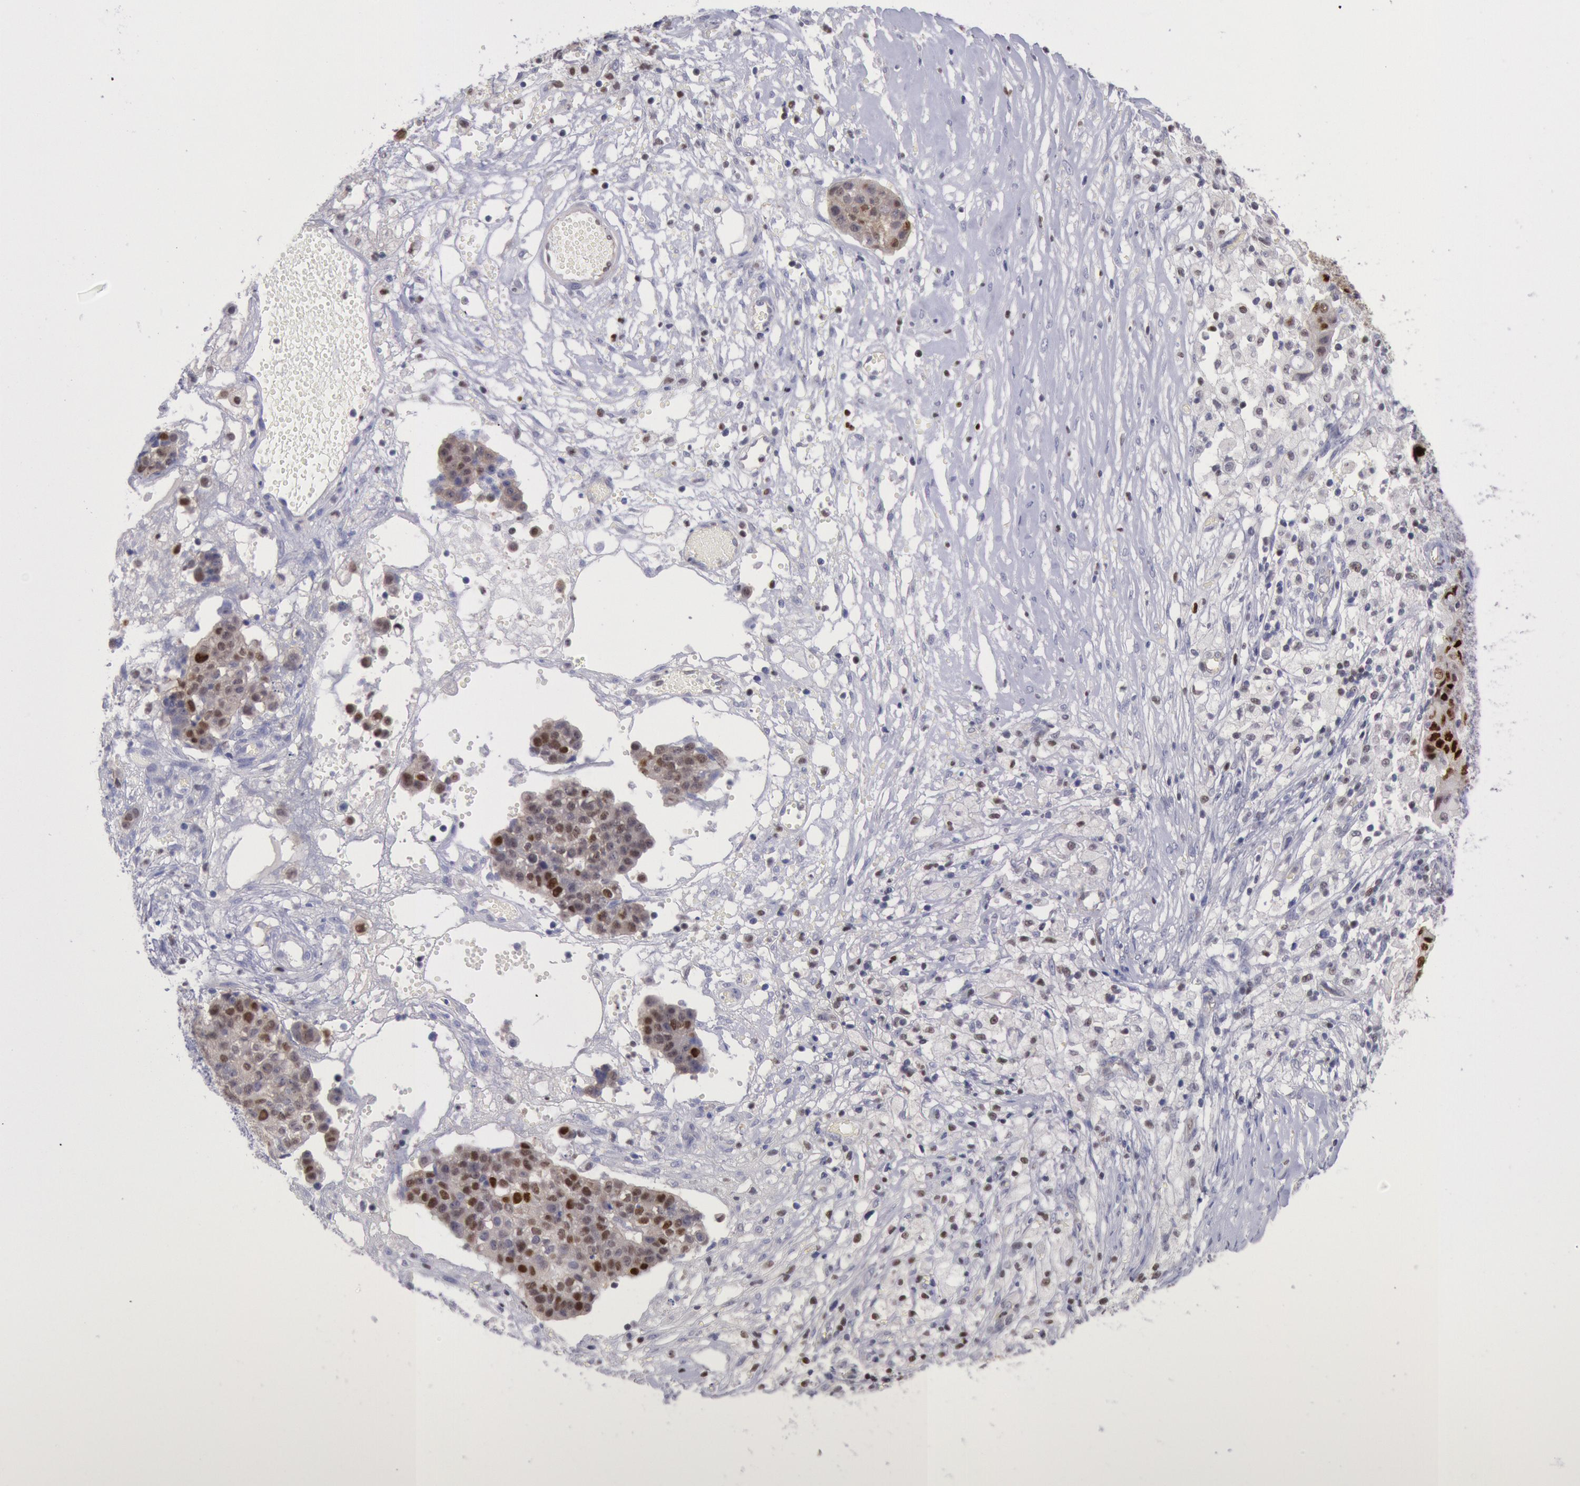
{"staining": {"intensity": "moderate", "quantity": "<25%", "location": "cytoplasmic/membranous,nuclear"}, "tissue": "ovarian cancer", "cell_type": "Tumor cells", "image_type": "cancer", "snomed": [{"axis": "morphology", "description": "Carcinoma, endometroid"}, {"axis": "topography", "description": "Ovary"}], "caption": "A photomicrograph of endometroid carcinoma (ovarian) stained for a protein exhibits moderate cytoplasmic/membranous and nuclear brown staining in tumor cells.", "gene": "RPS6KA5", "patient": {"sex": "female", "age": 42}}